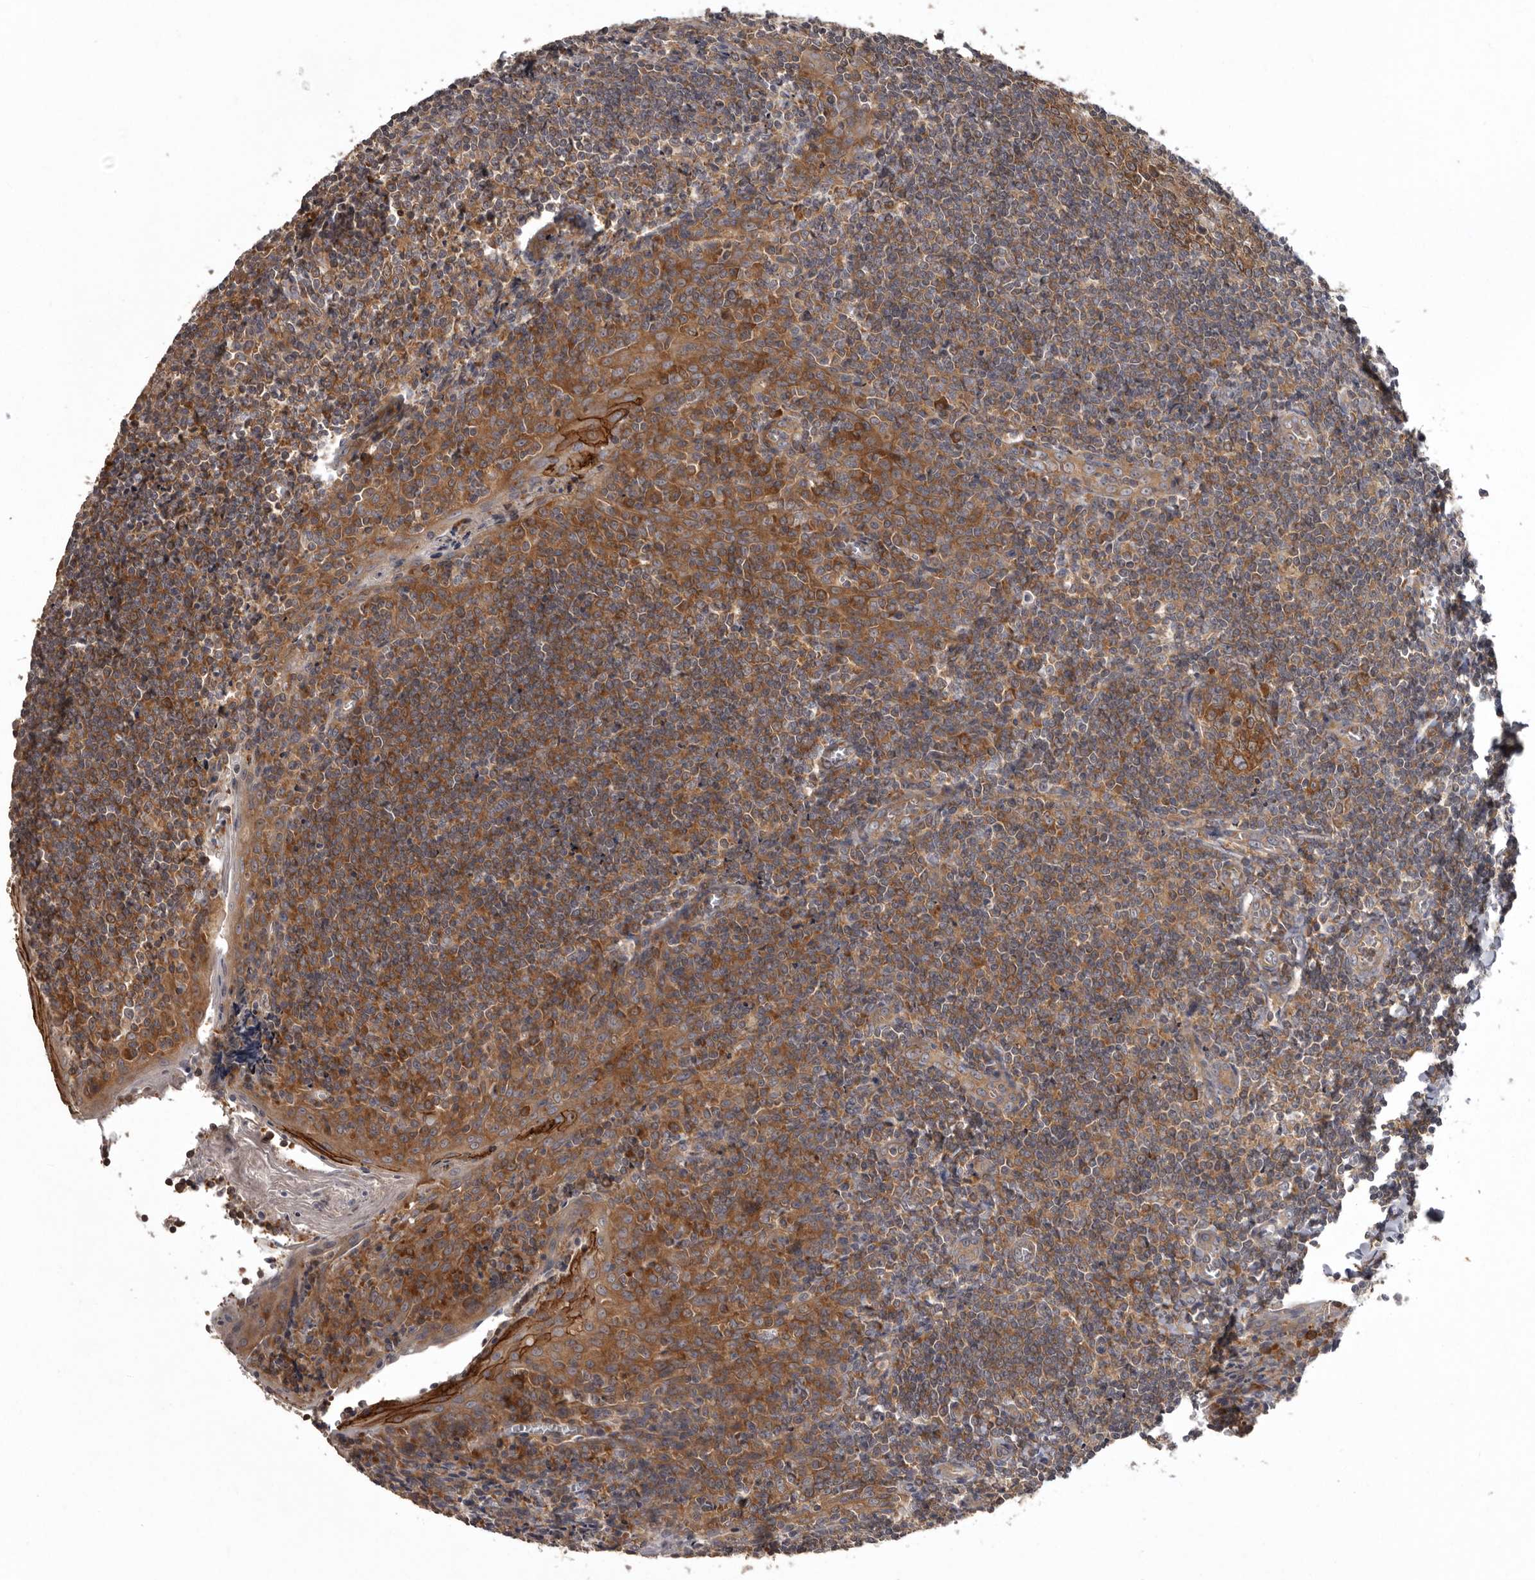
{"staining": {"intensity": "strong", "quantity": ">75%", "location": "cytoplasmic/membranous"}, "tissue": "tonsil", "cell_type": "Germinal center cells", "image_type": "normal", "snomed": [{"axis": "morphology", "description": "Normal tissue, NOS"}, {"axis": "topography", "description": "Tonsil"}], "caption": "The histopathology image exhibits a brown stain indicating the presence of a protein in the cytoplasmic/membranous of germinal center cells in tonsil. Immunohistochemistry stains the protein in brown and the nuclei are stained blue.", "gene": "DARS1", "patient": {"sex": "male", "age": 27}}